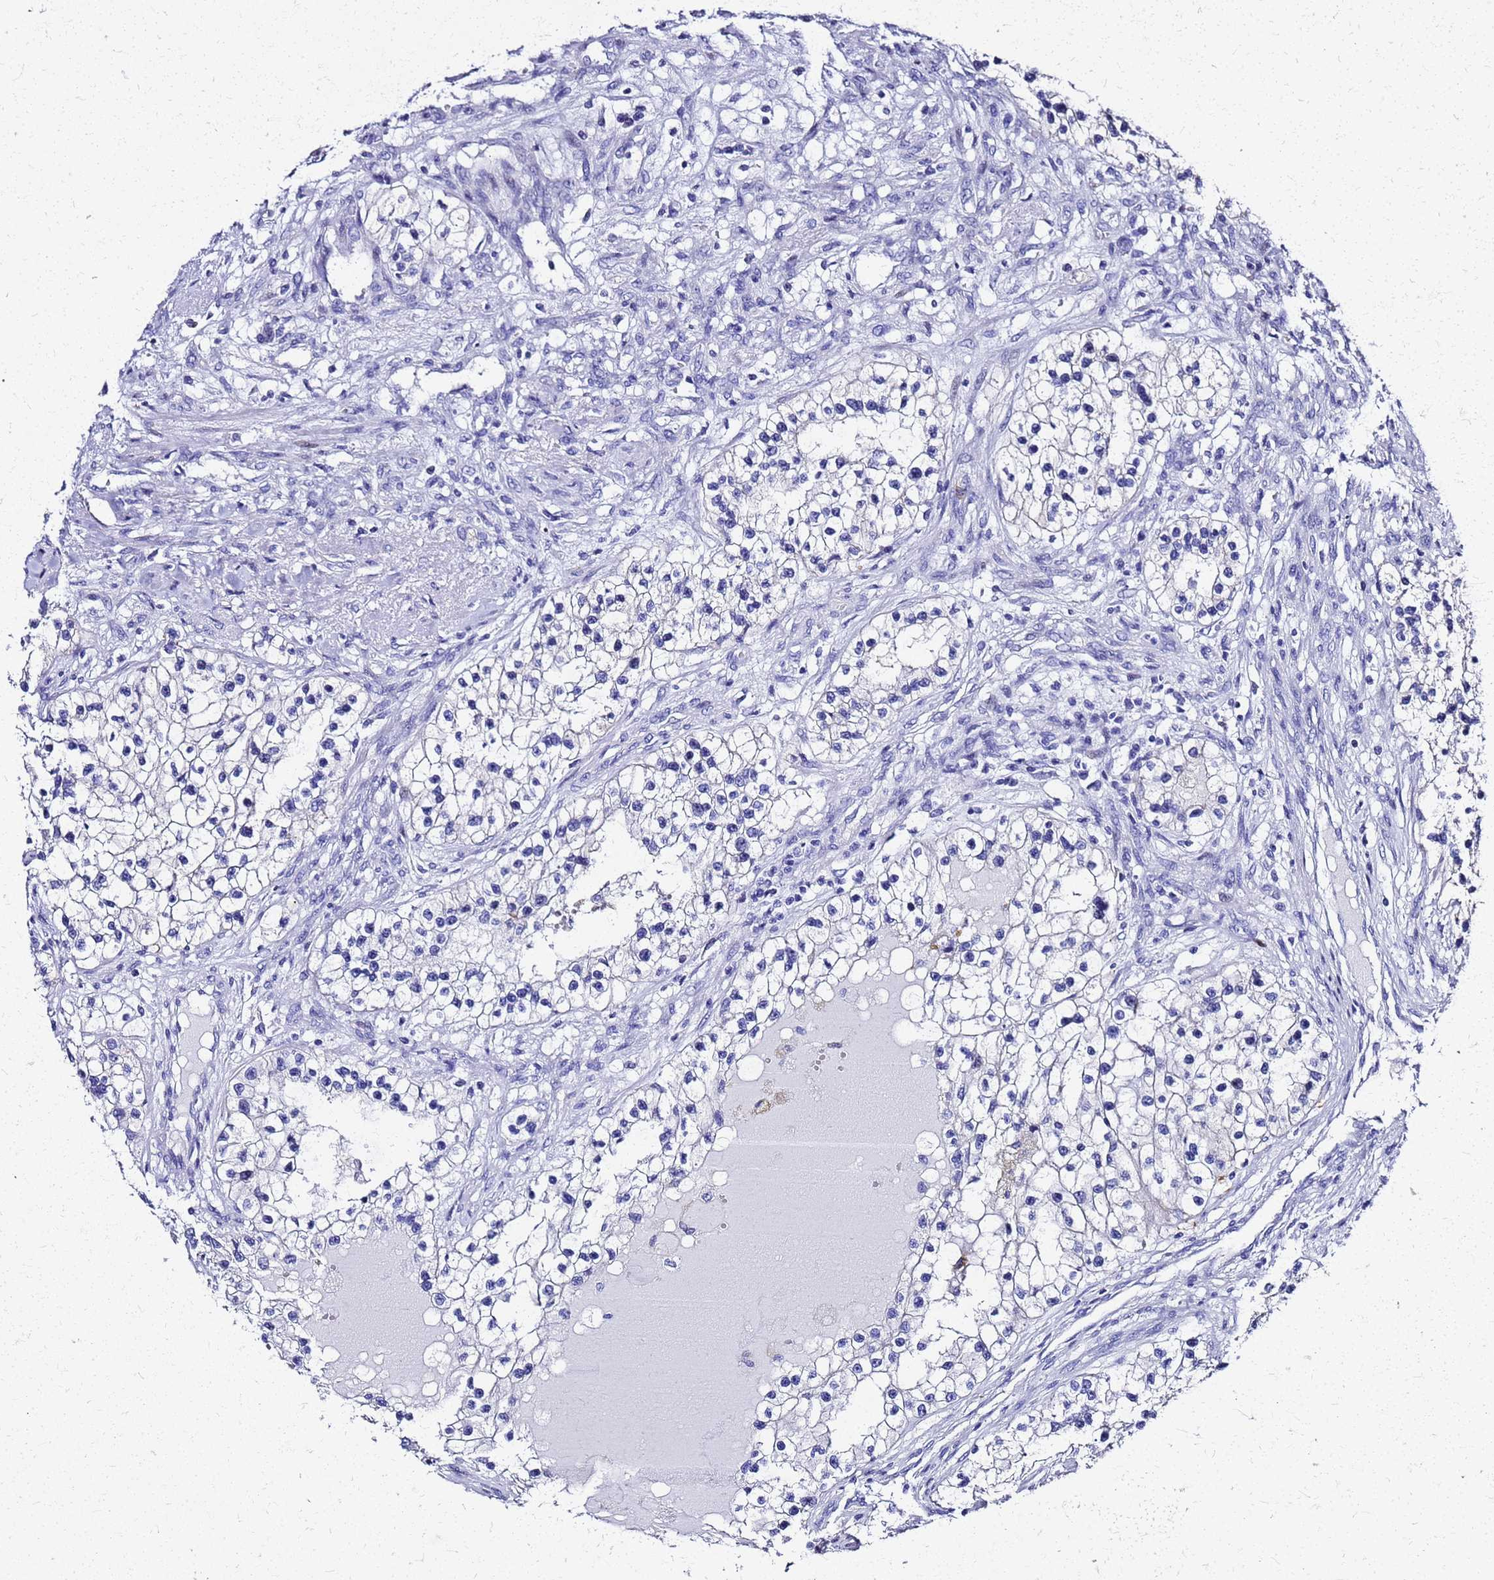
{"staining": {"intensity": "negative", "quantity": "none", "location": "none"}, "tissue": "renal cancer", "cell_type": "Tumor cells", "image_type": "cancer", "snomed": [{"axis": "morphology", "description": "Adenocarcinoma, NOS"}, {"axis": "topography", "description": "Kidney"}], "caption": "DAB immunohistochemical staining of human renal cancer (adenocarcinoma) reveals no significant staining in tumor cells. (DAB immunohistochemistry (IHC), high magnification).", "gene": "SMIM21", "patient": {"sex": "female", "age": 57}}